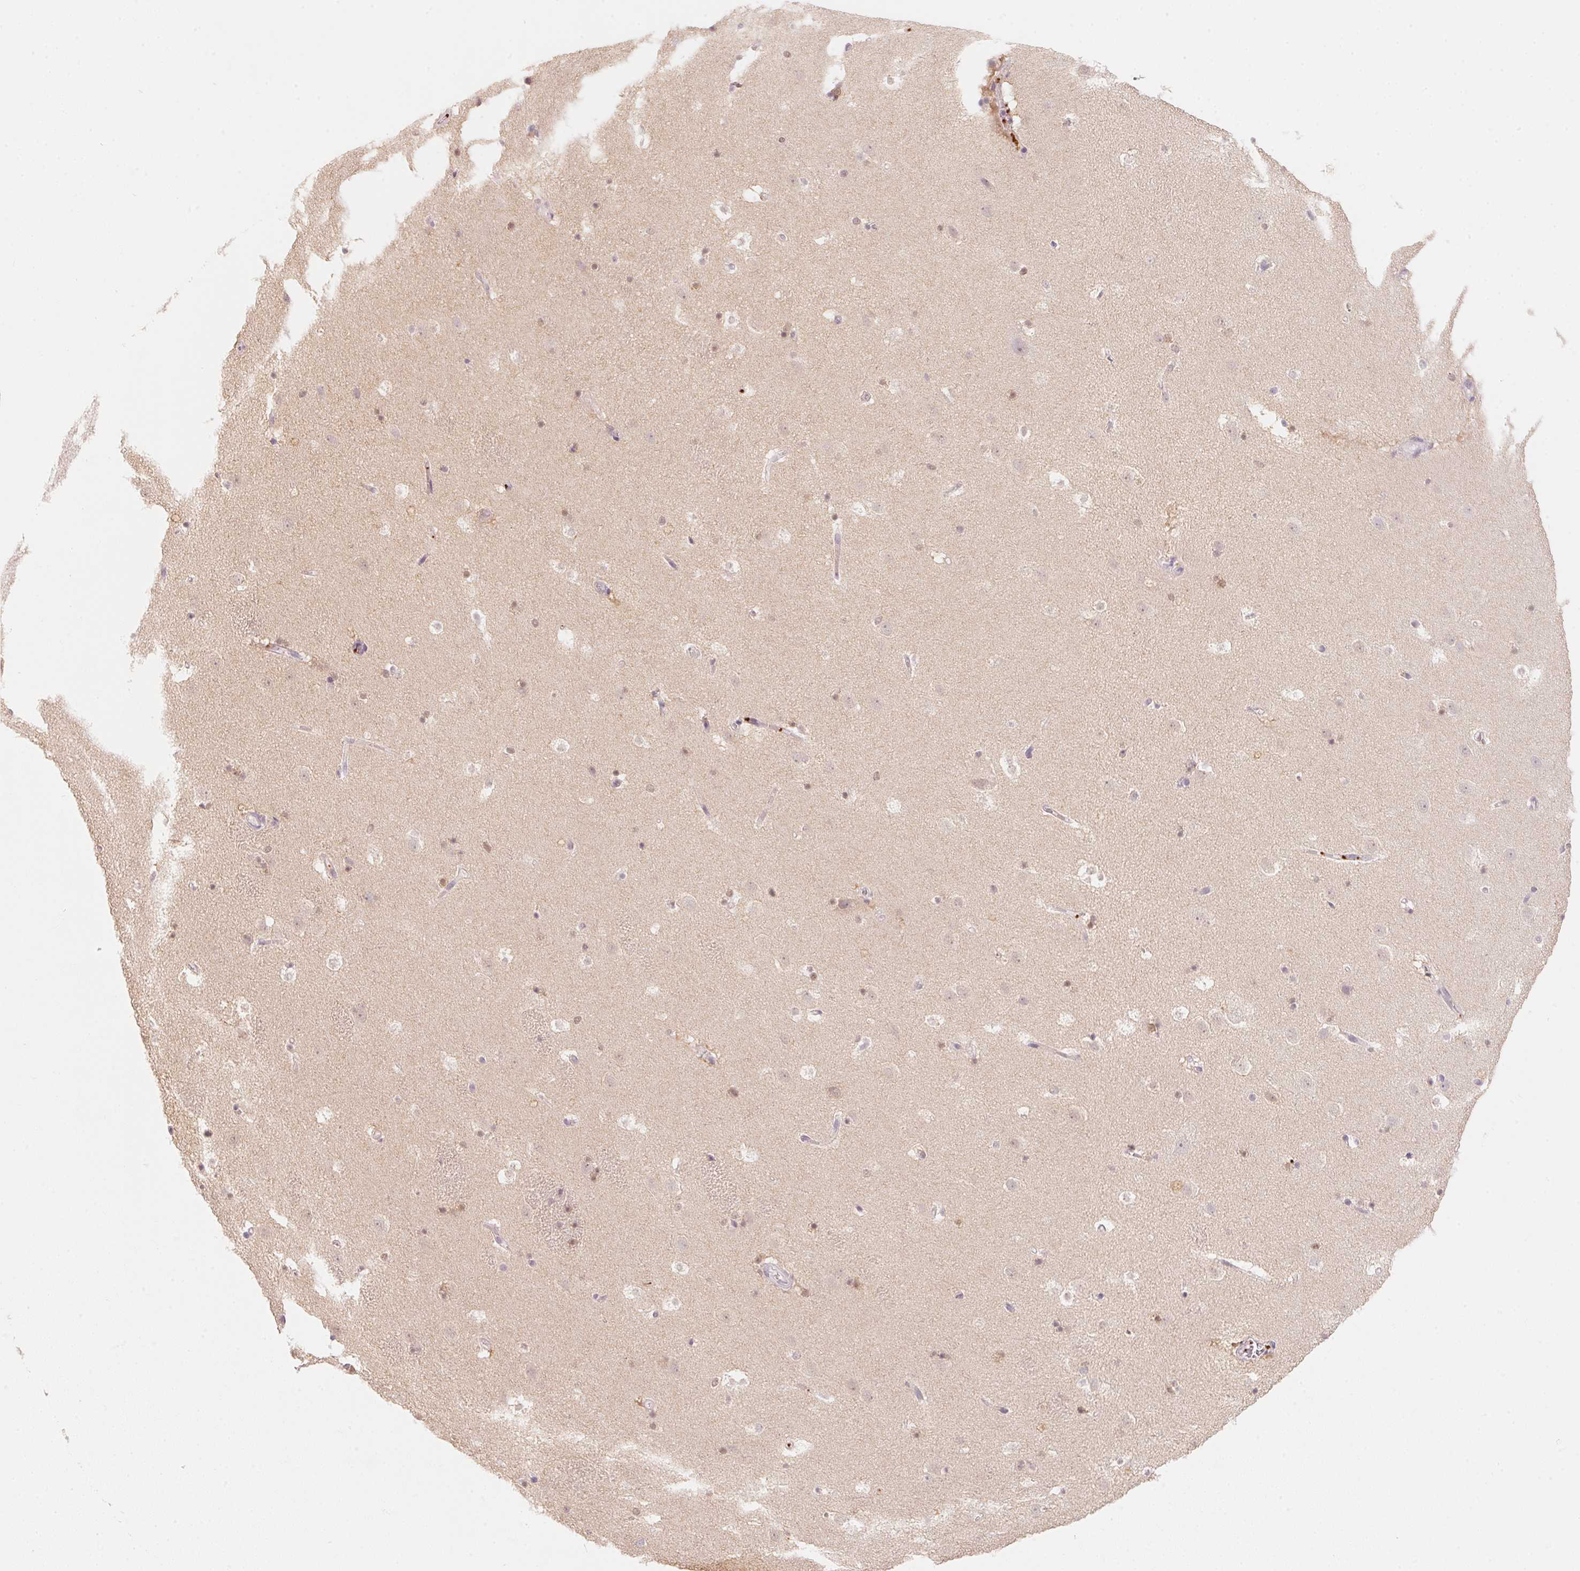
{"staining": {"intensity": "weak", "quantity": "25%-75%", "location": "nuclear"}, "tissue": "caudate", "cell_type": "Glial cells", "image_type": "normal", "snomed": [{"axis": "morphology", "description": "Normal tissue, NOS"}, {"axis": "topography", "description": "Lateral ventricle wall"}], "caption": "Immunohistochemical staining of benign caudate displays weak nuclear protein expression in approximately 25%-75% of glial cells. The staining is performed using DAB brown chromogen to label protein expression. The nuclei are counter-stained blue using hematoxylin.", "gene": "ARHGAP22", "patient": {"sex": "male", "age": 37}}